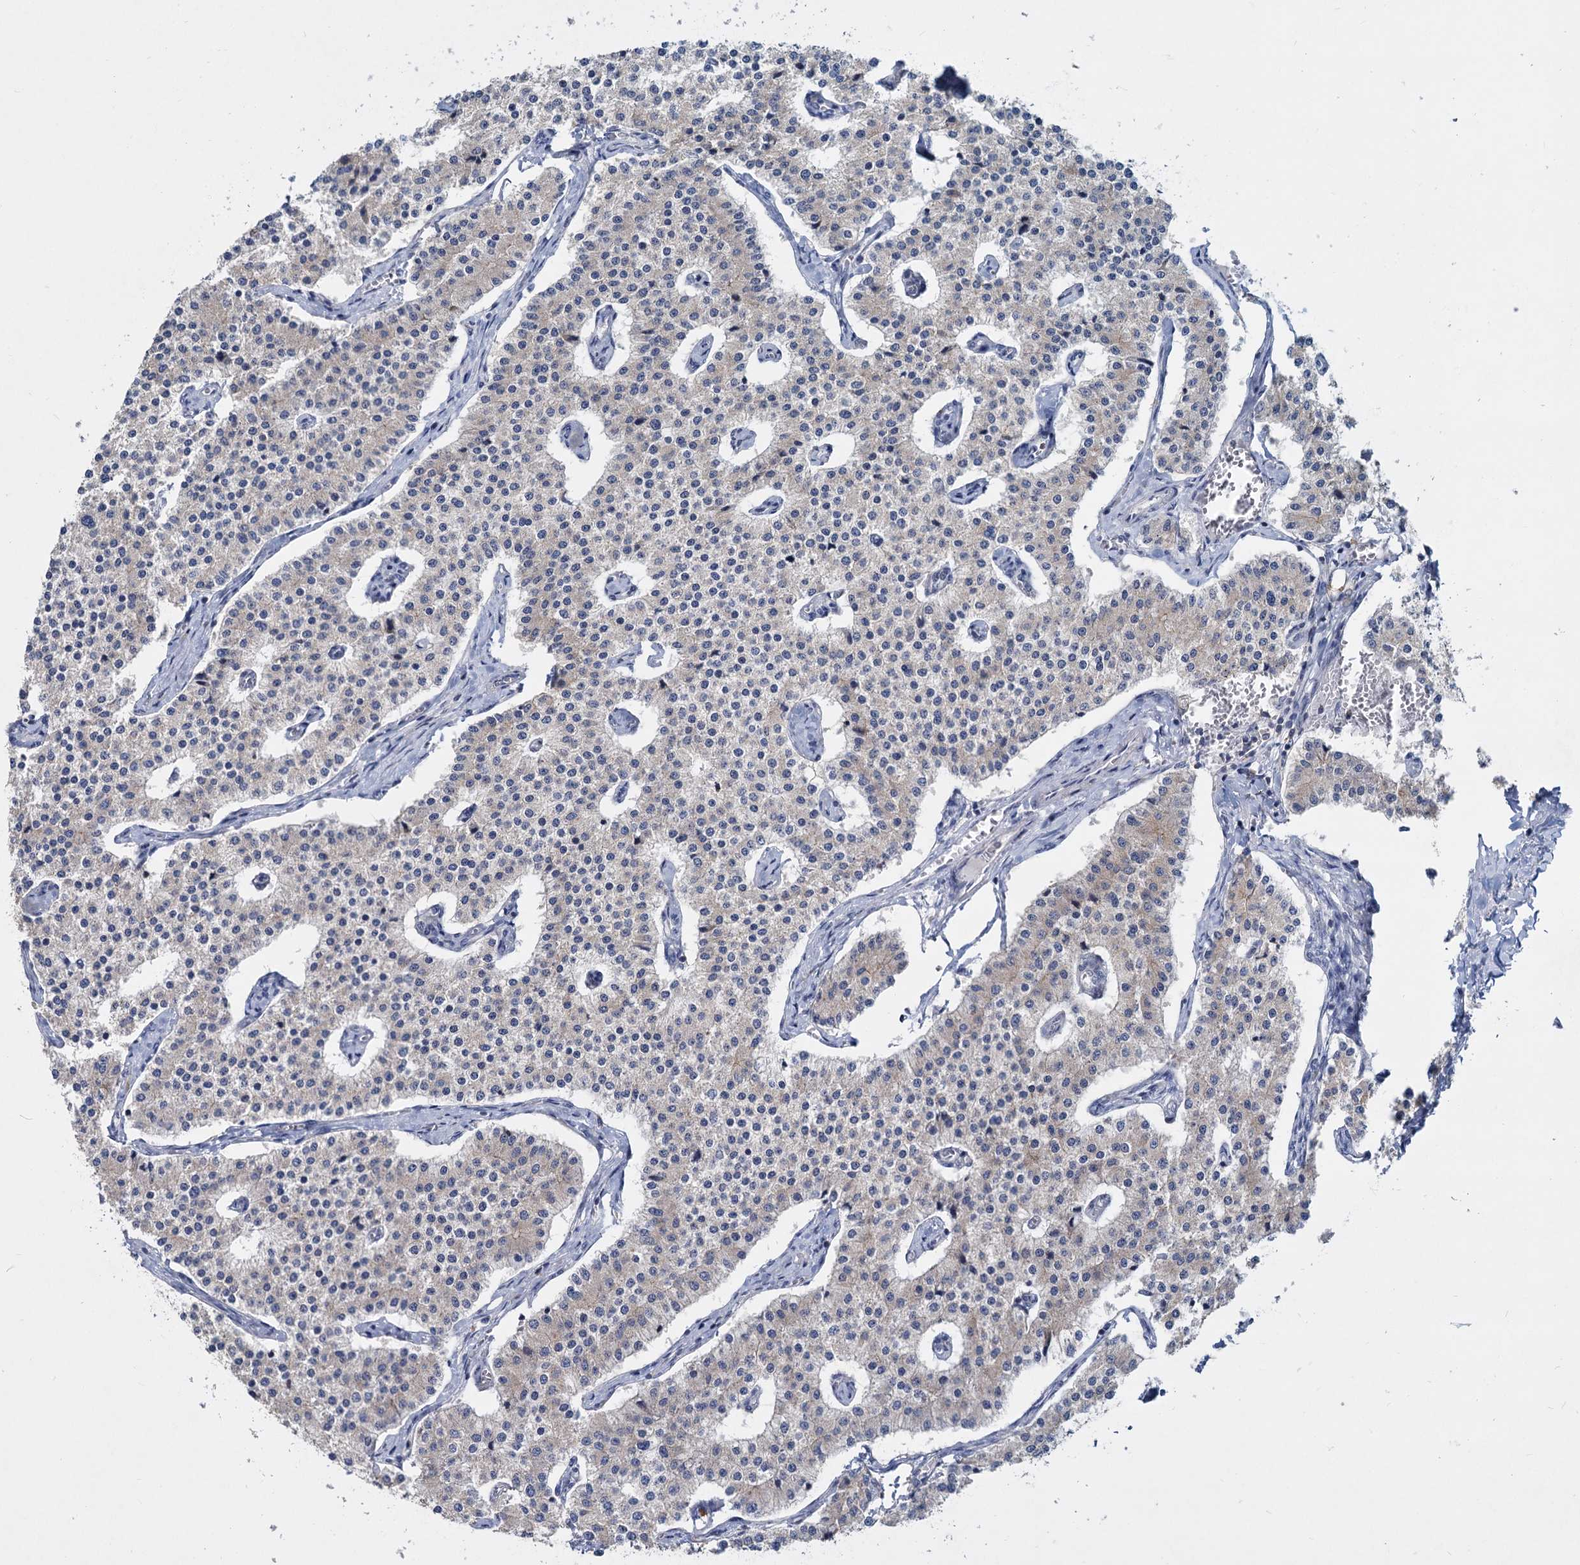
{"staining": {"intensity": "weak", "quantity": "<25%", "location": "cytoplasmic/membranous"}, "tissue": "carcinoid", "cell_type": "Tumor cells", "image_type": "cancer", "snomed": [{"axis": "morphology", "description": "Carcinoid, malignant, NOS"}, {"axis": "topography", "description": "Colon"}], "caption": "Micrograph shows no significant protein expression in tumor cells of carcinoid (malignant). (Immunohistochemistry (ihc), brightfield microscopy, high magnification).", "gene": "LRCH4", "patient": {"sex": "female", "age": 52}}